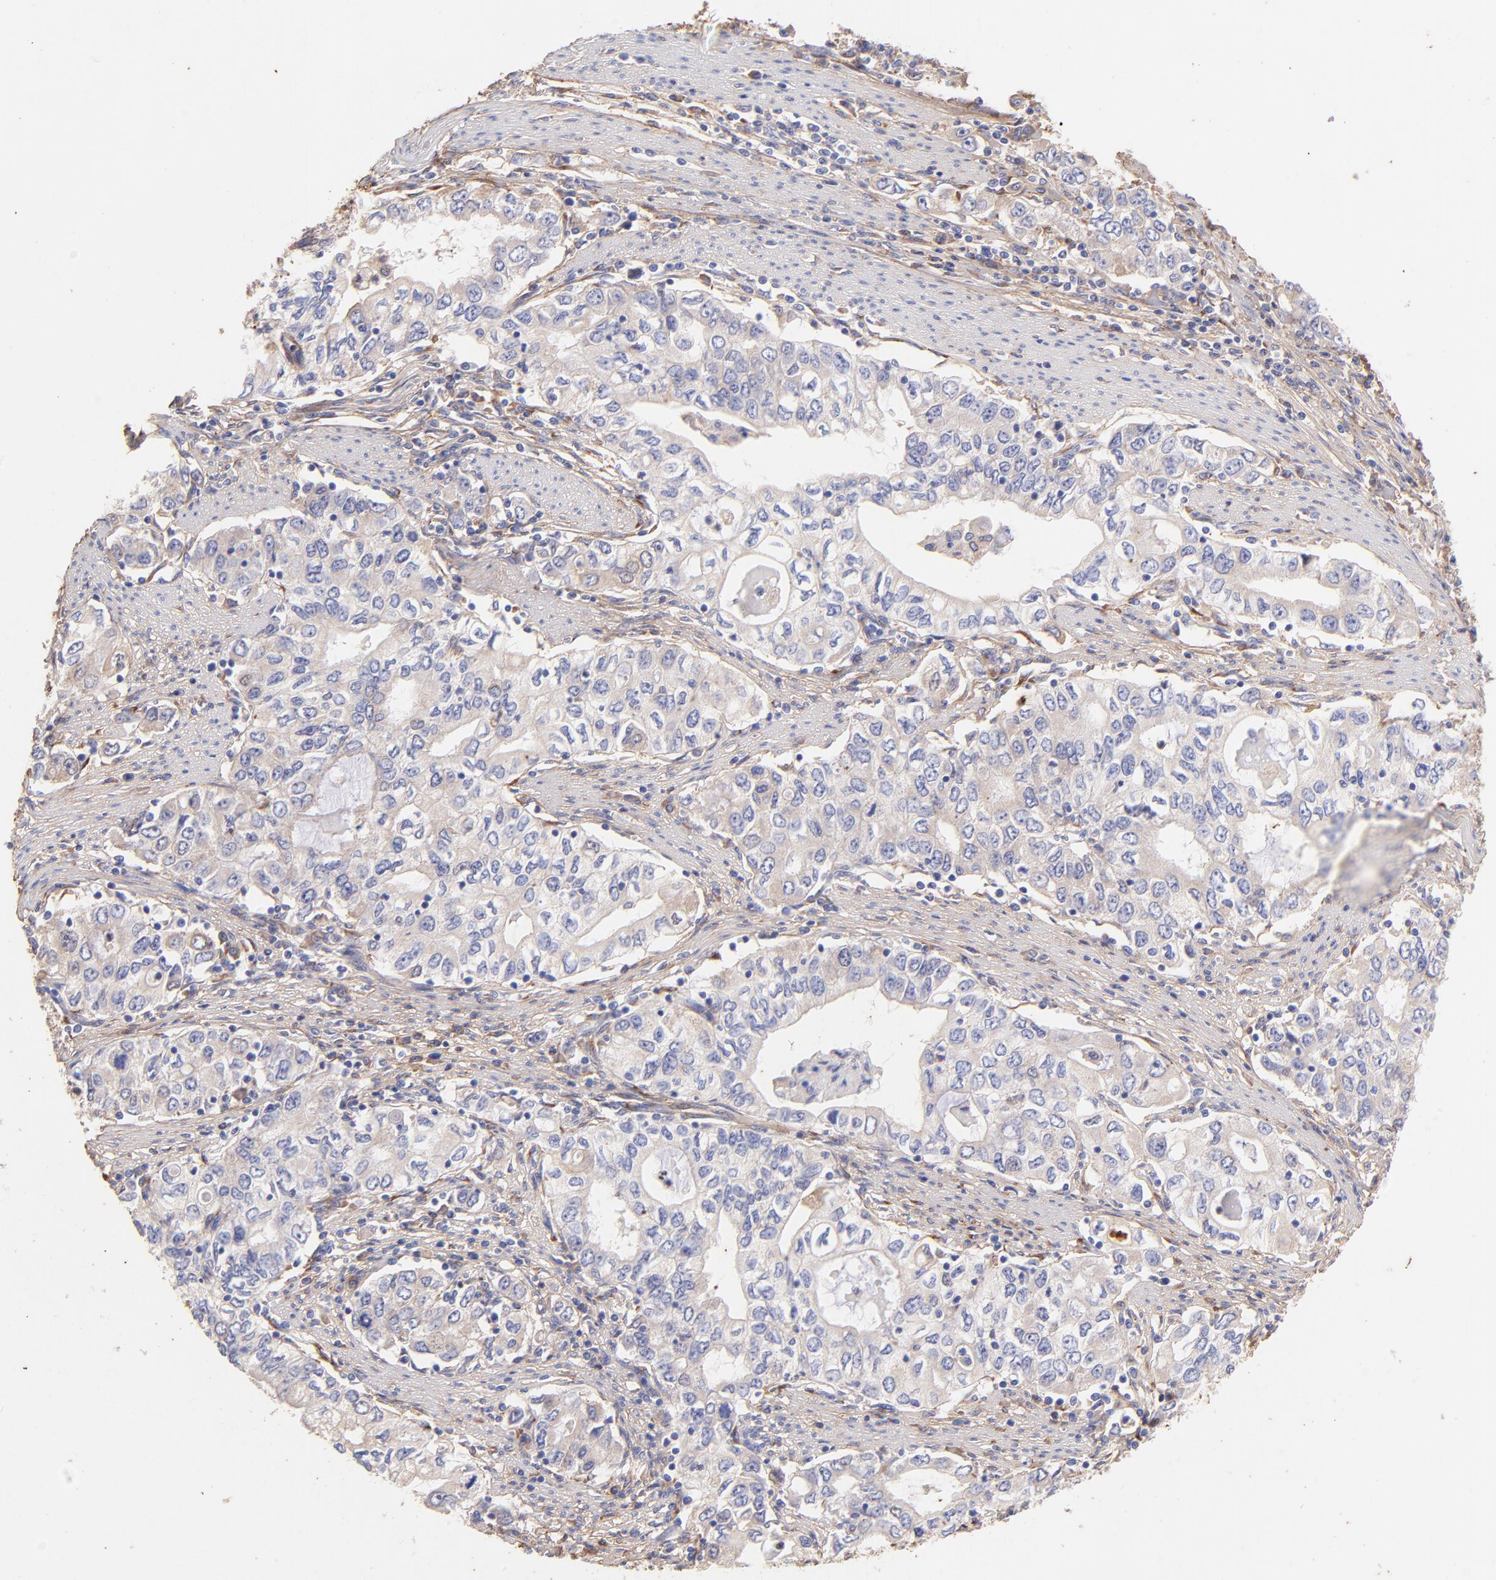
{"staining": {"intensity": "weak", "quantity": "<25%", "location": "cytoplasmic/membranous"}, "tissue": "stomach cancer", "cell_type": "Tumor cells", "image_type": "cancer", "snomed": [{"axis": "morphology", "description": "Adenocarcinoma, NOS"}, {"axis": "topography", "description": "Stomach, lower"}], "caption": "IHC micrograph of neoplastic tissue: stomach cancer stained with DAB (3,3'-diaminobenzidine) displays no significant protein expression in tumor cells.", "gene": "BGN", "patient": {"sex": "female", "age": 72}}